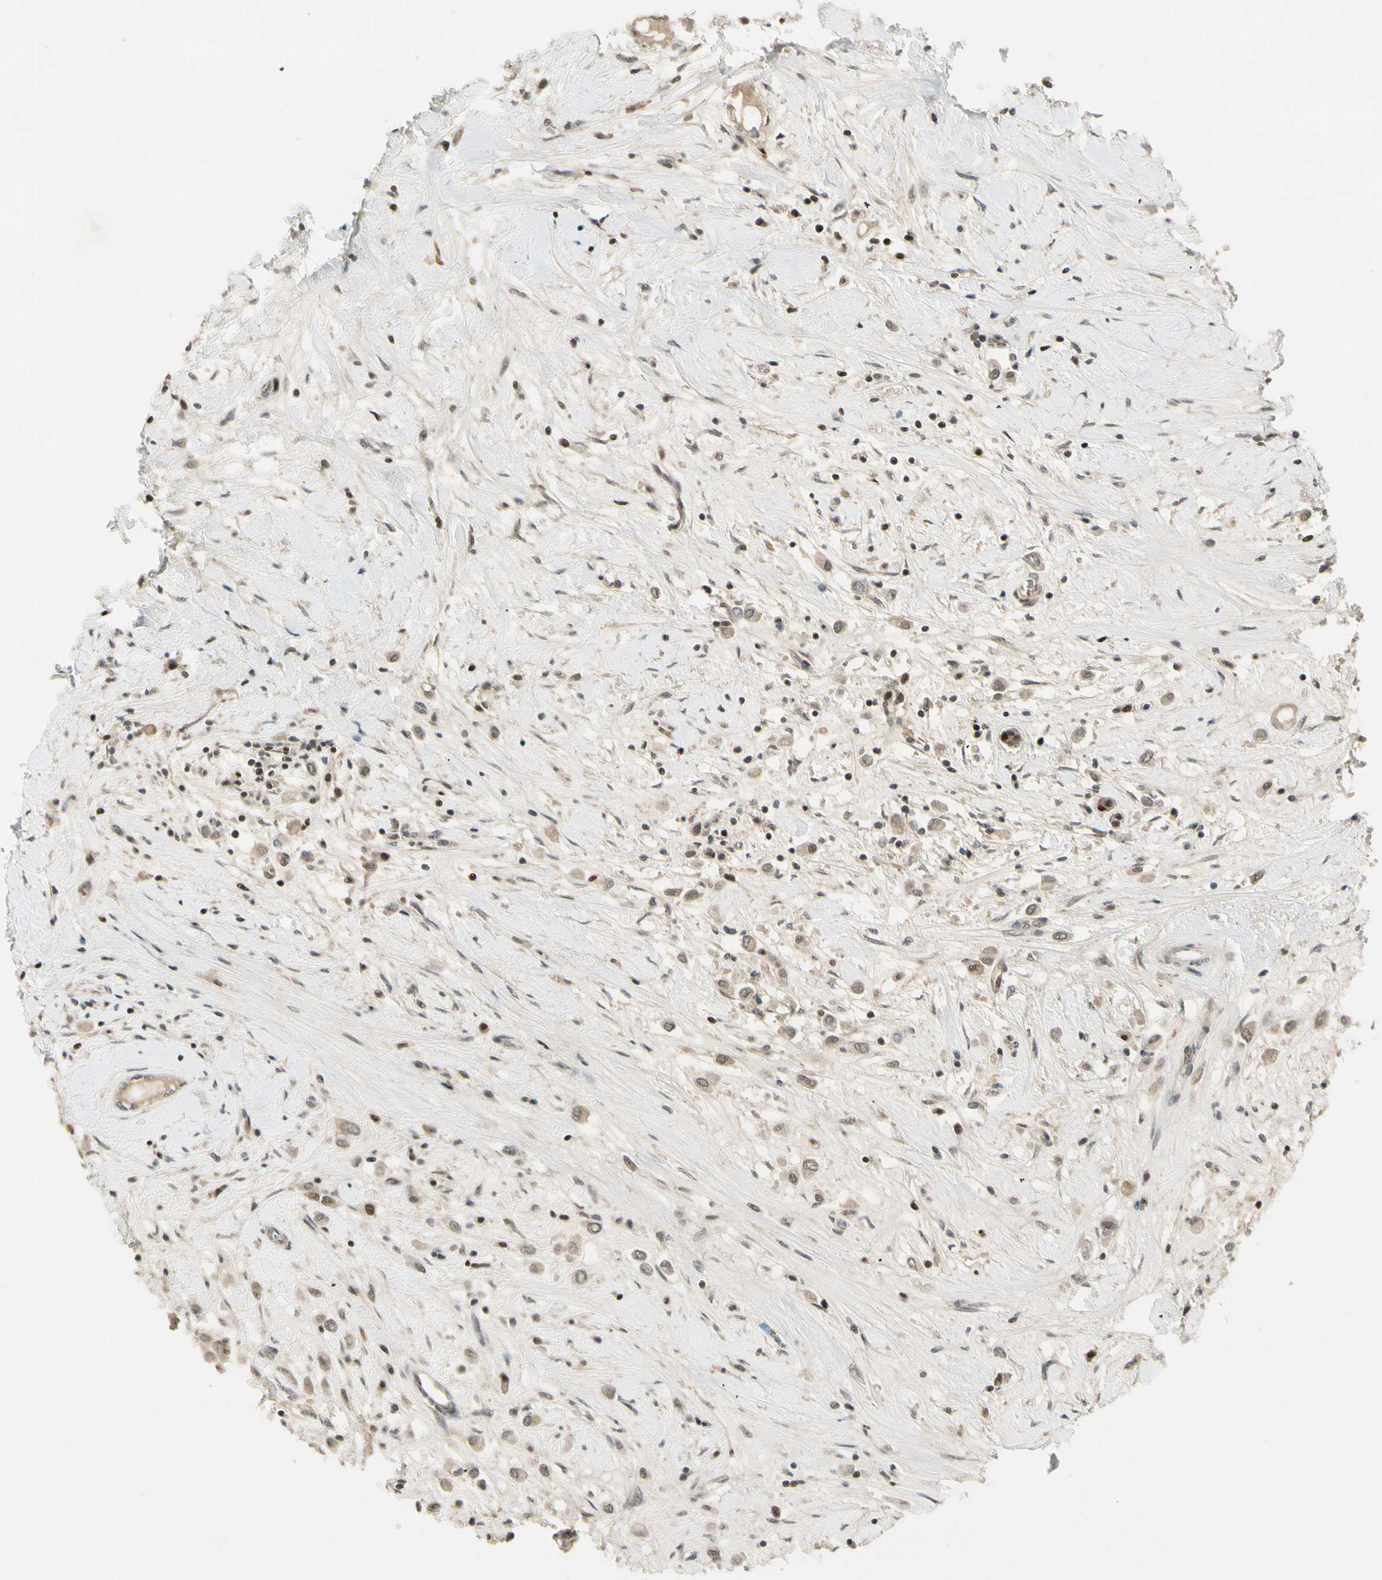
{"staining": {"intensity": "weak", "quantity": "25%-75%", "location": "cytoplasmic/membranous,nuclear"}, "tissue": "breast cancer", "cell_type": "Tumor cells", "image_type": "cancer", "snomed": [{"axis": "morphology", "description": "Duct carcinoma"}, {"axis": "topography", "description": "Breast"}], "caption": "Intraductal carcinoma (breast) stained for a protein reveals weak cytoplasmic/membranous and nuclear positivity in tumor cells. Using DAB (3,3'-diaminobenzidine) (brown) and hematoxylin (blue) stains, captured at high magnification using brightfield microscopy.", "gene": "CDK11A", "patient": {"sex": "female", "age": 61}}